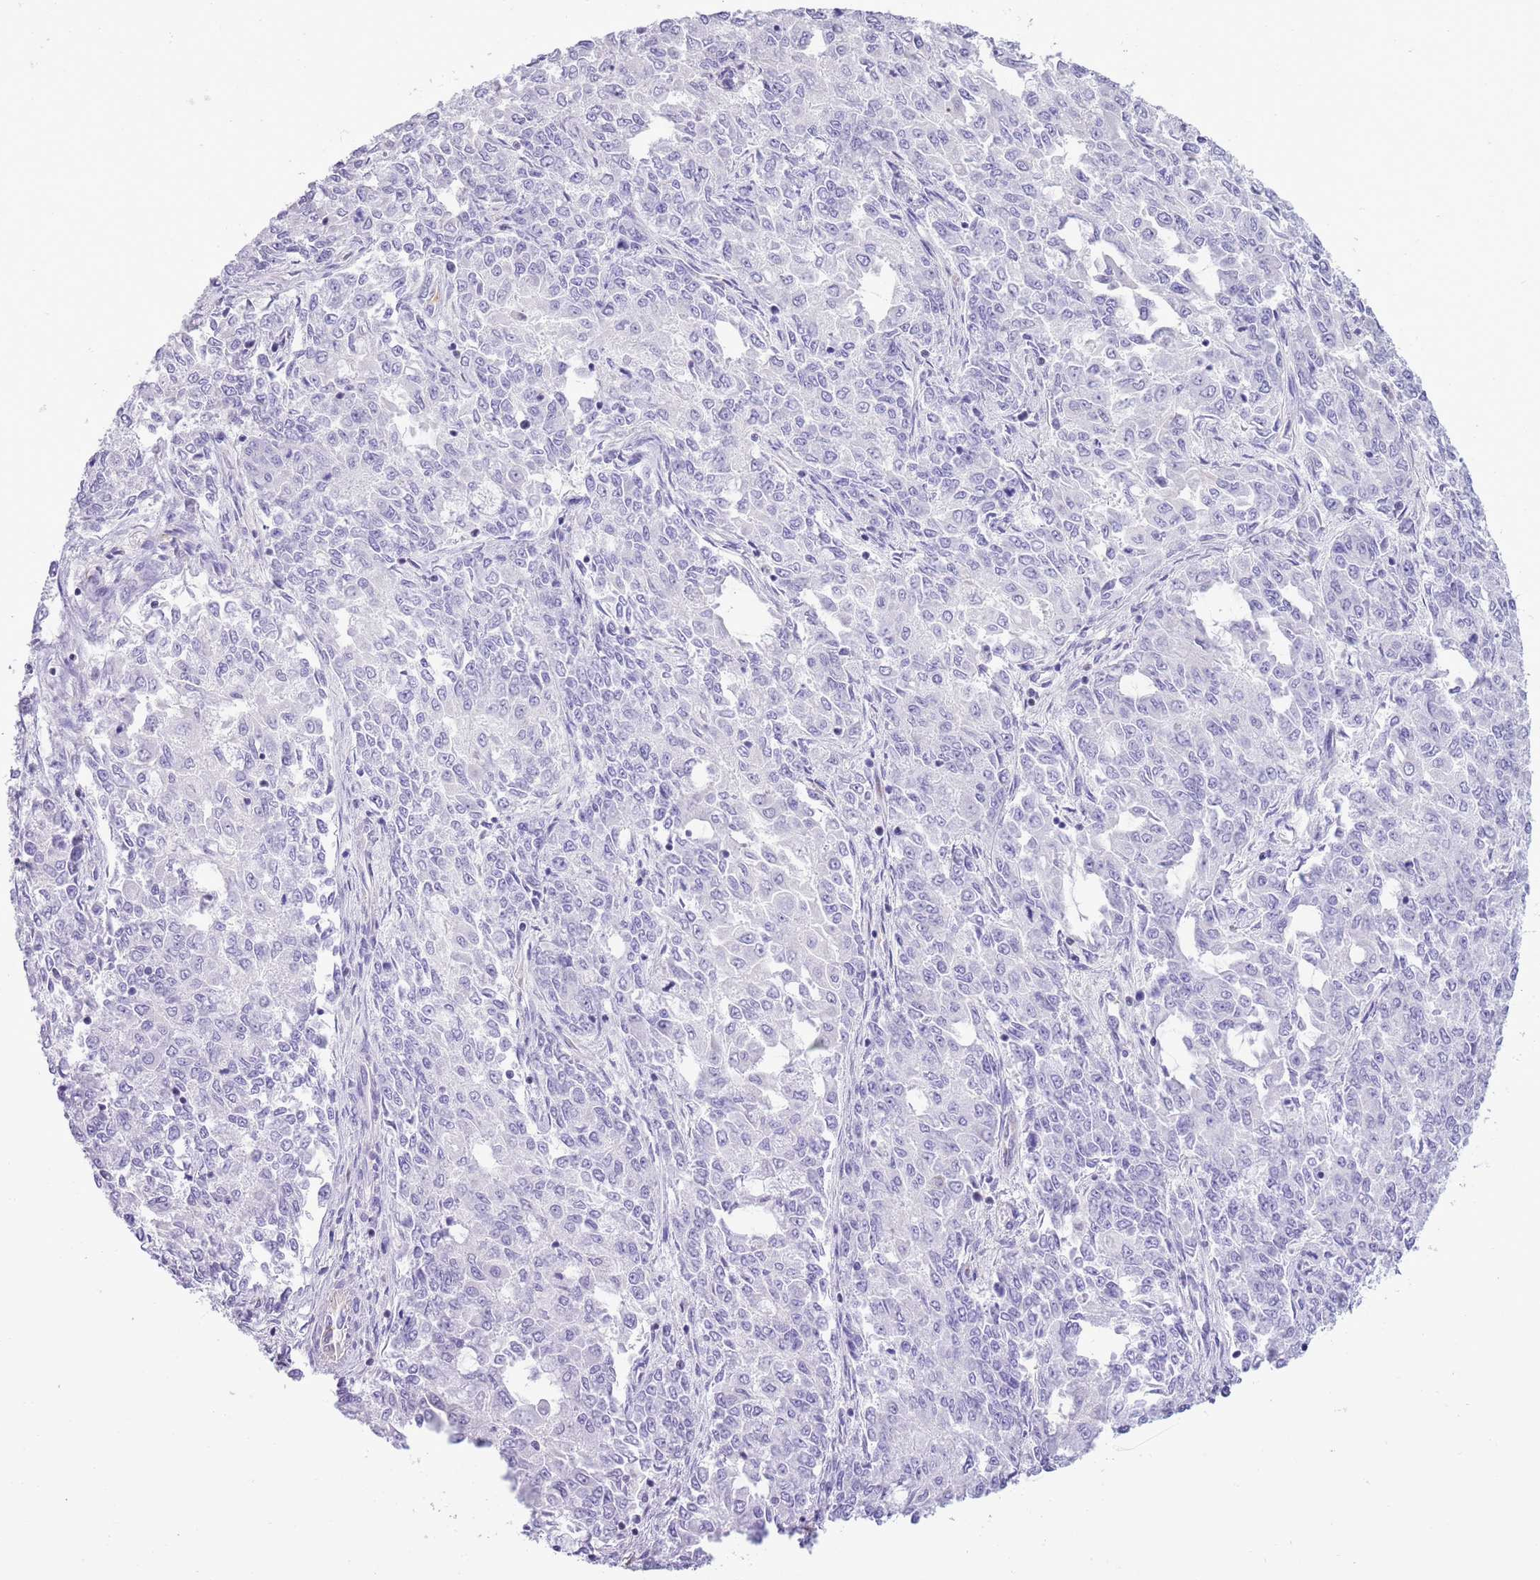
{"staining": {"intensity": "negative", "quantity": "none", "location": "none"}, "tissue": "endometrial cancer", "cell_type": "Tumor cells", "image_type": "cancer", "snomed": [{"axis": "morphology", "description": "Adenocarcinoma, NOS"}, {"axis": "topography", "description": "Endometrium"}], "caption": "DAB immunohistochemical staining of human adenocarcinoma (endometrial) demonstrates no significant expression in tumor cells. (DAB IHC visualized using brightfield microscopy, high magnification).", "gene": "BCL11B", "patient": {"sex": "female", "age": 50}}